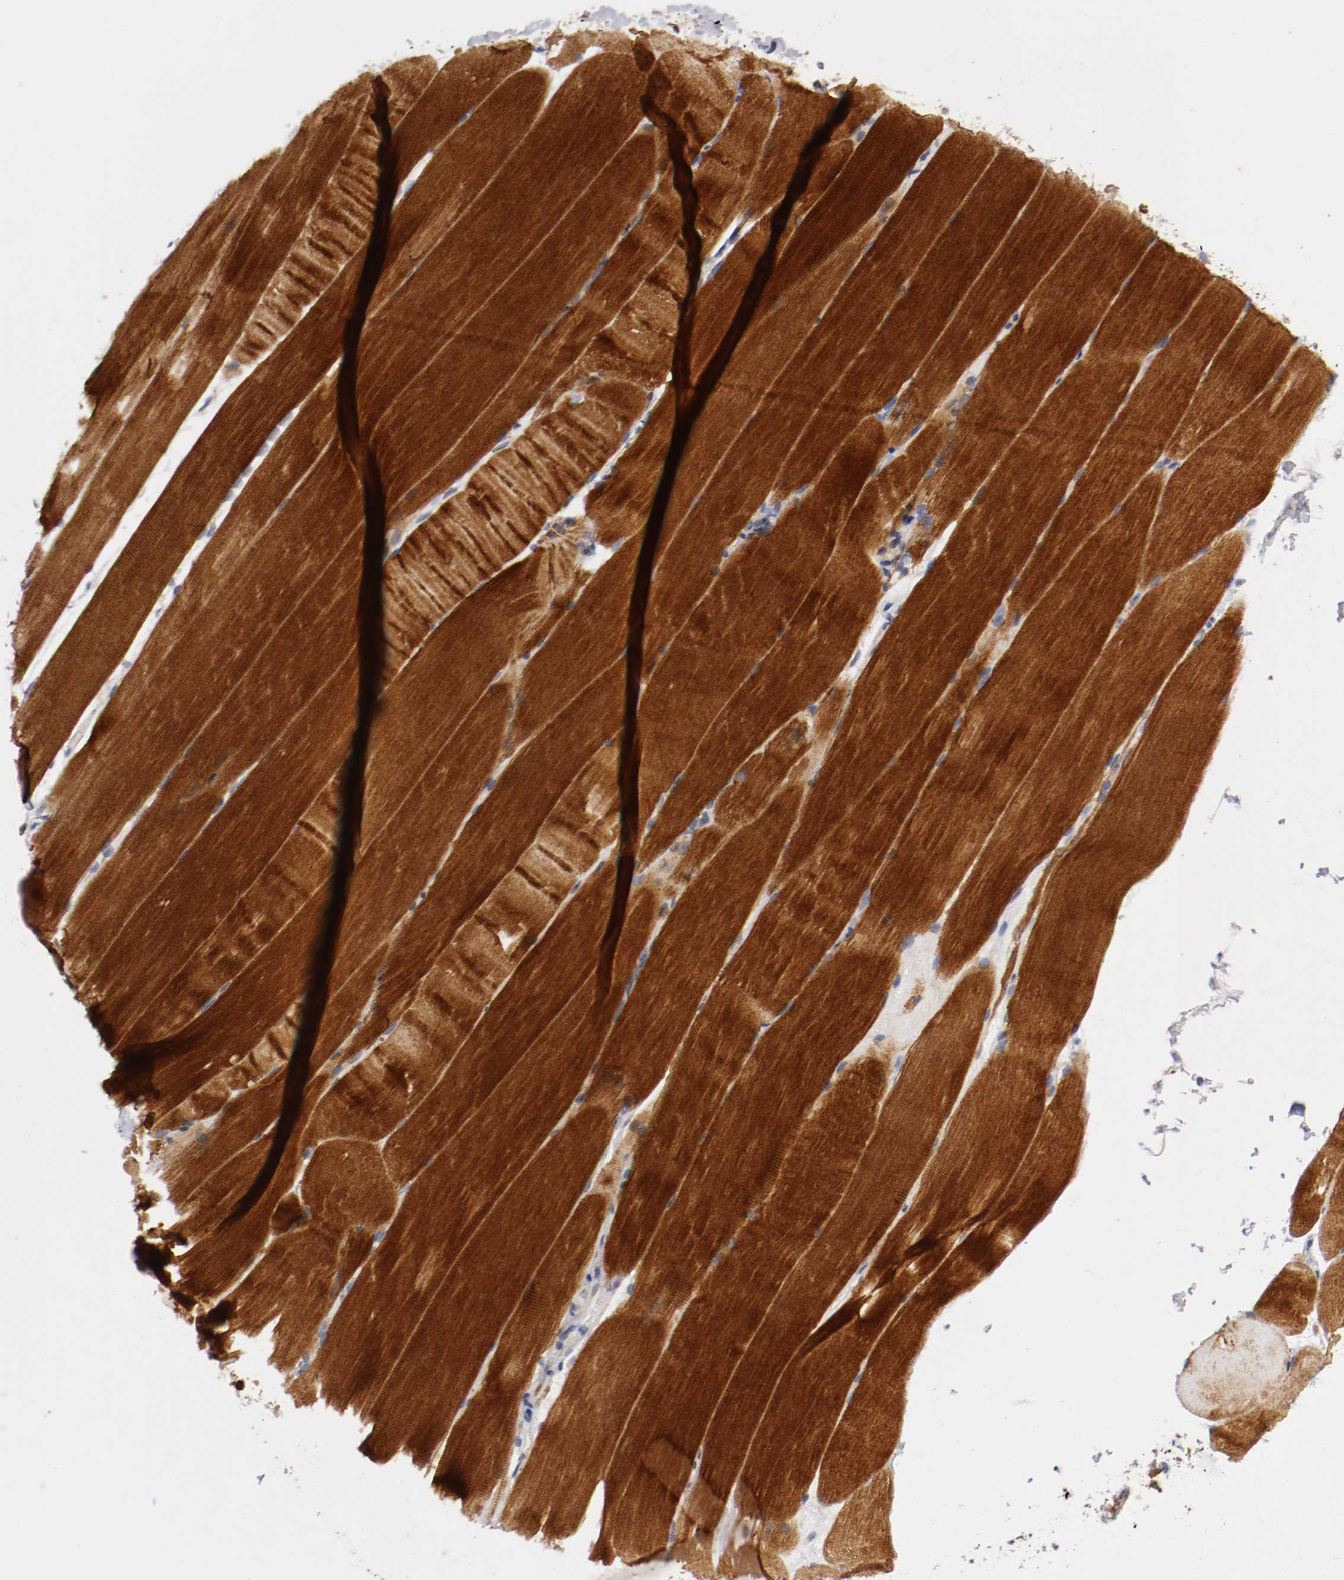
{"staining": {"intensity": "strong", "quantity": ">75%", "location": "cytoplasmic/membranous"}, "tissue": "skeletal muscle", "cell_type": "Myocytes", "image_type": "normal", "snomed": [{"axis": "morphology", "description": "Normal tissue, NOS"}, {"axis": "topography", "description": "Skeletal muscle"}, {"axis": "topography", "description": "Parathyroid gland"}], "caption": "Myocytes display high levels of strong cytoplasmic/membranous staining in approximately >75% of cells in unremarkable skeletal muscle.", "gene": "TRAF2", "patient": {"sex": "female", "age": 37}}